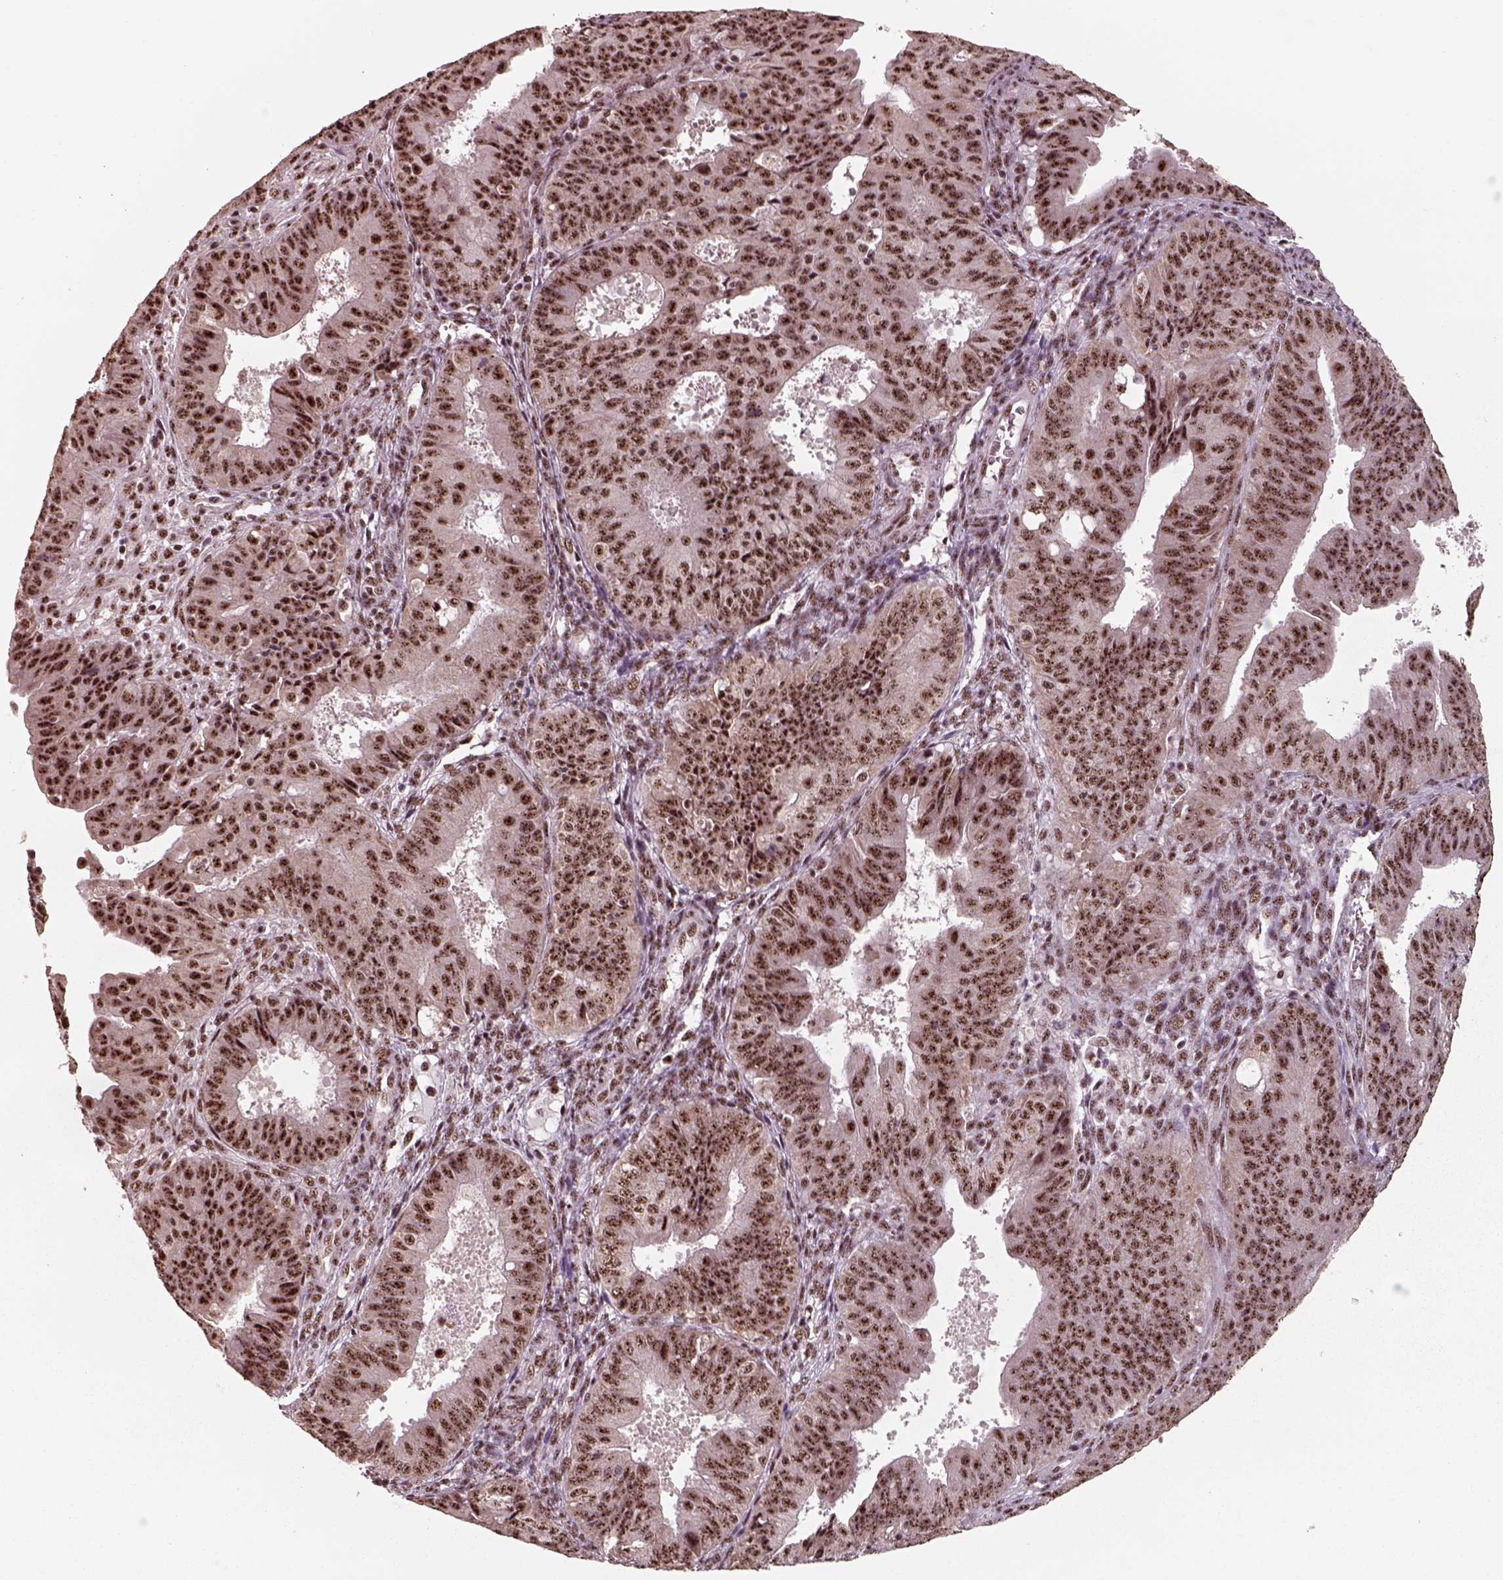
{"staining": {"intensity": "strong", "quantity": ">75%", "location": "nuclear"}, "tissue": "ovarian cancer", "cell_type": "Tumor cells", "image_type": "cancer", "snomed": [{"axis": "morphology", "description": "Carcinoma, endometroid"}, {"axis": "topography", "description": "Ovary"}], "caption": "Brown immunohistochemical staining in ovarian cancer (endometroid carcinoma) displays strong nuclear expression in approximately >75% of tumor cells.", "gene": "ATXN7L3", "patient": {"sex": "female", "age": 42}}